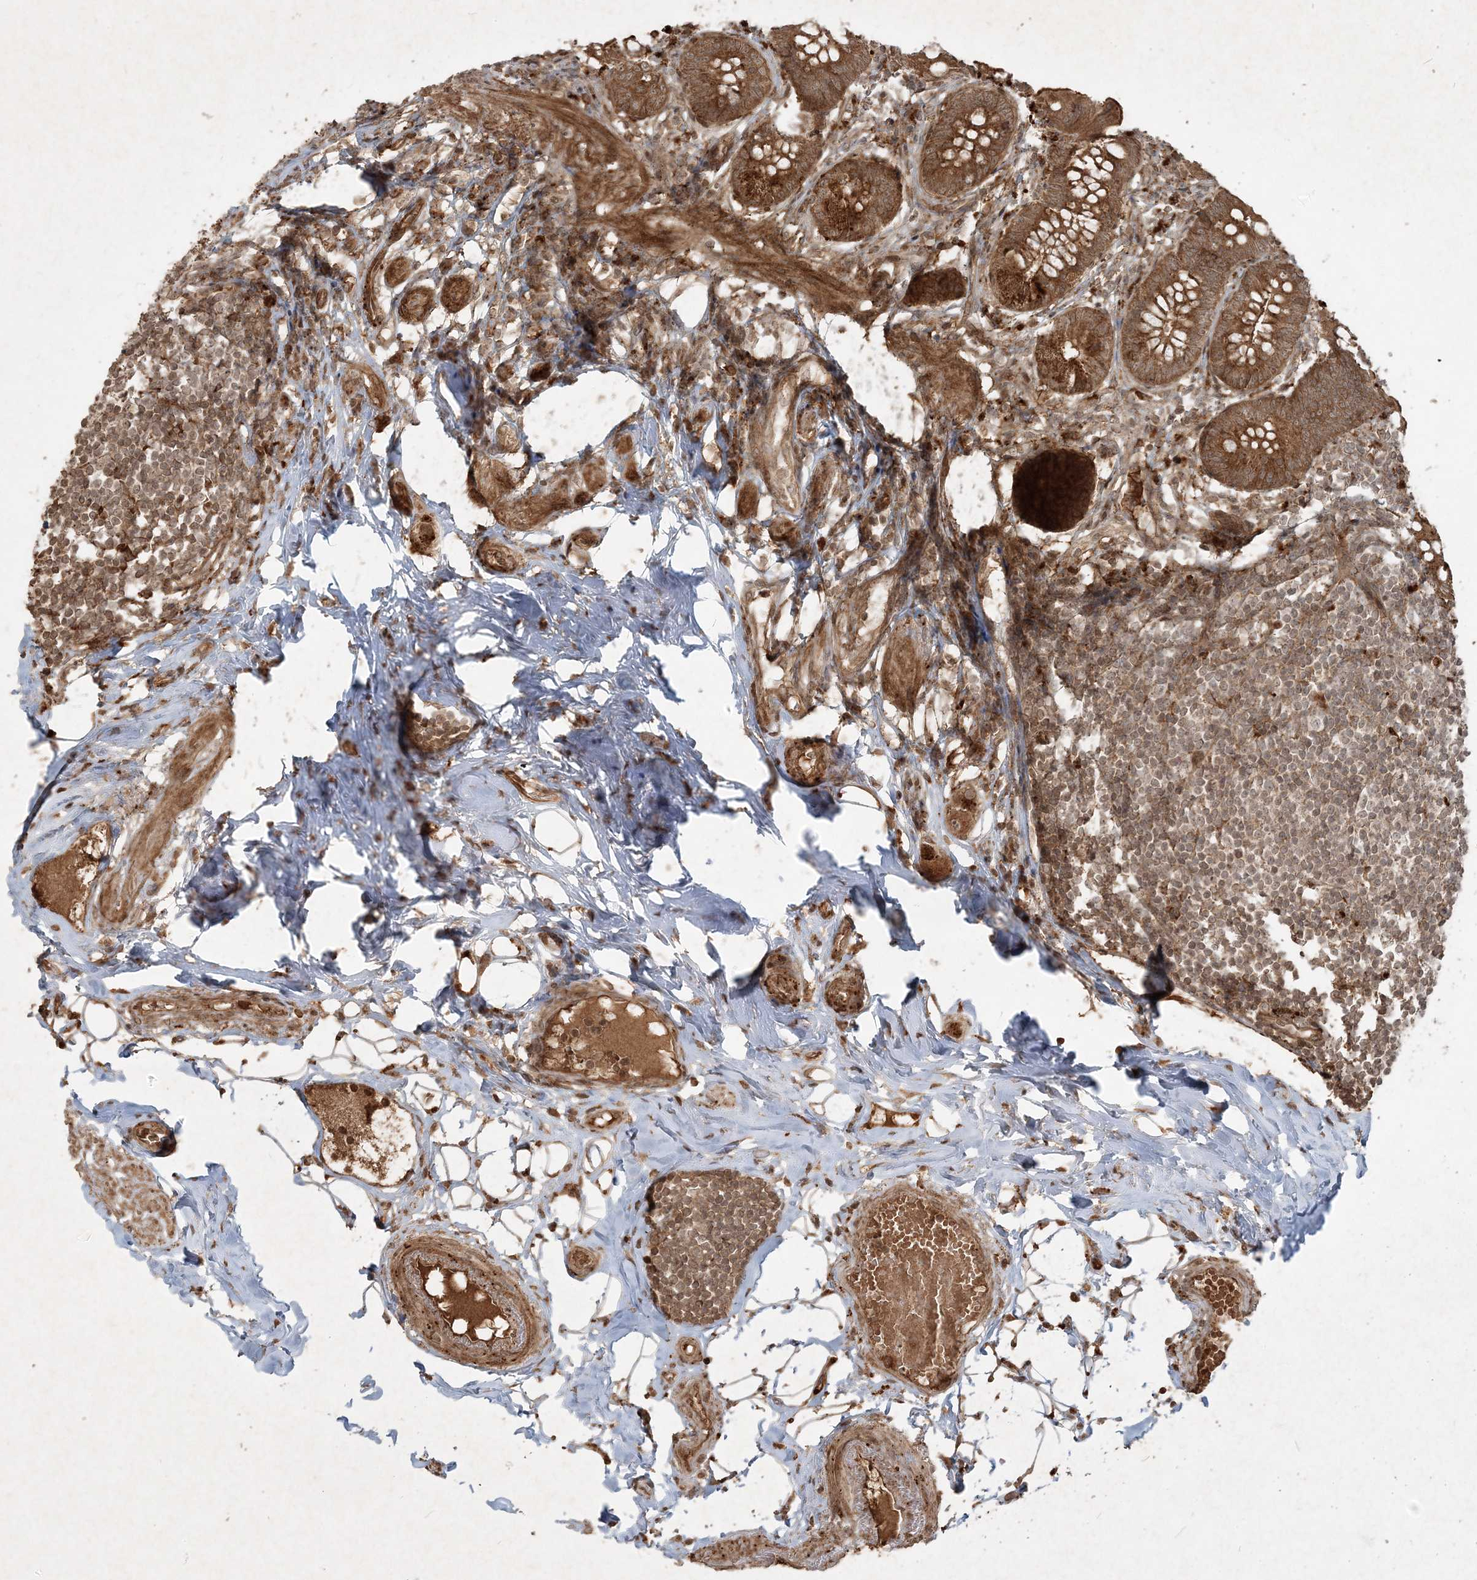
{"staining": {"intensity": "strong", "quantity": ">75%", "location": "cytoplasmic/membranous"}, "tissue": "appendix", "cell_type": "Glandular cells", "image_type": "normal", "snomed": [{"axis": "morphology", "description": "Normal tissue, NOS"}, {"axis": "topography", "description": "Appendix"}], "caption": "Immunohistochemical staining of normal human appendix exhibits high levels of strong cytoplasmic/membranous expression in about >75% of glandular cells.", "gene": "NARS1", "patient": {"sex": "female", "age": 62}}